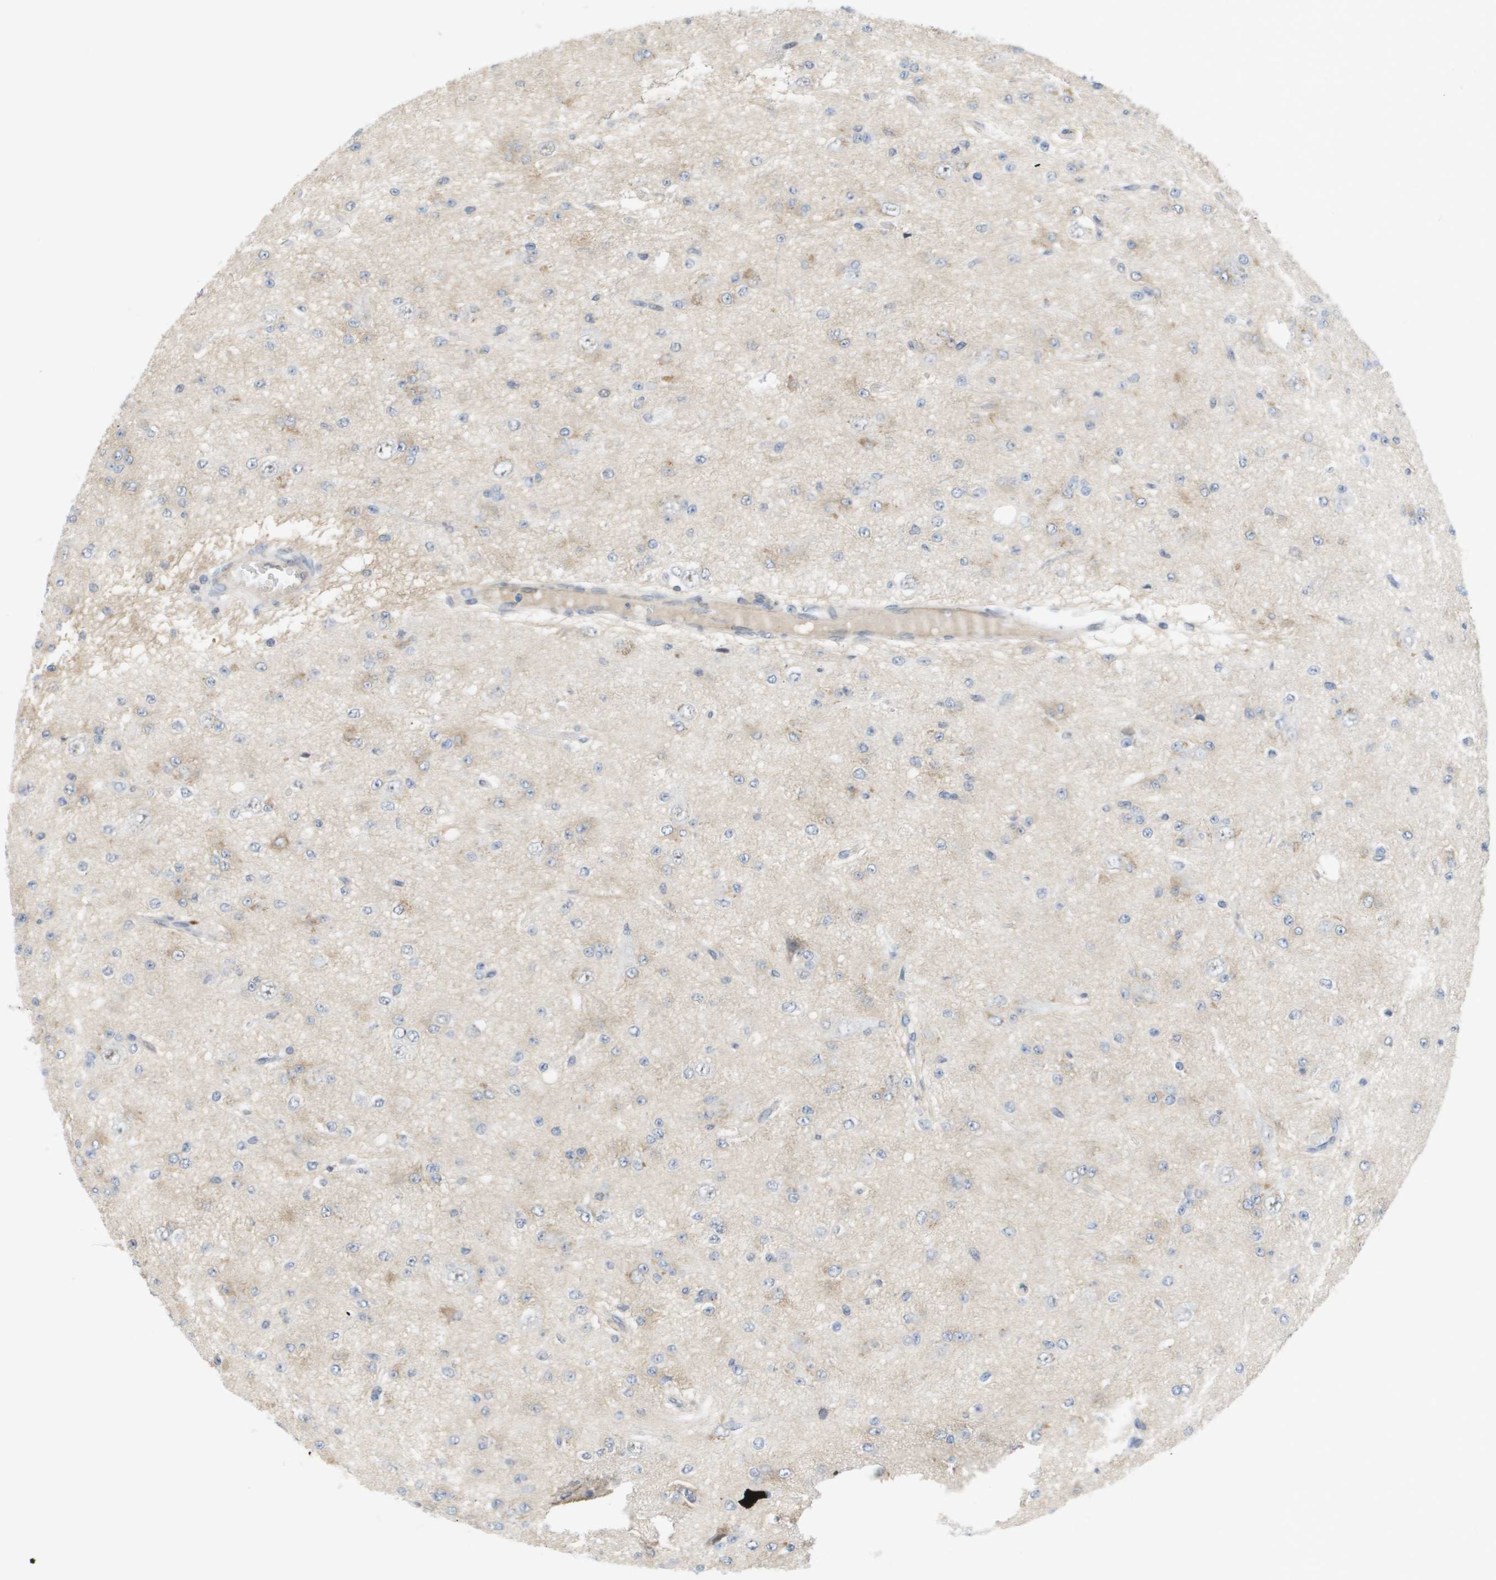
{"staining": {"intensity": "weak", "quantity": "<25%", "location": "cytoplasmic/membranous"}, "tissue": "glioma", "cell_type": "Tumor cells", "image_type": "cancer", "snomed": [{"axis": "morphology", "description": "Glioma, malignant, Low grade"}, {"axis": "topography", "description": "Brain"}], "caption": "Immunohistochemistry (IHC) image of glioma stained for a protein (brown), which demonstrates no expression in tumor cells. (DAB IHC, high magnification).", "gene": "MARCHF8", "patient": {"sex": "male", "age": 38}}